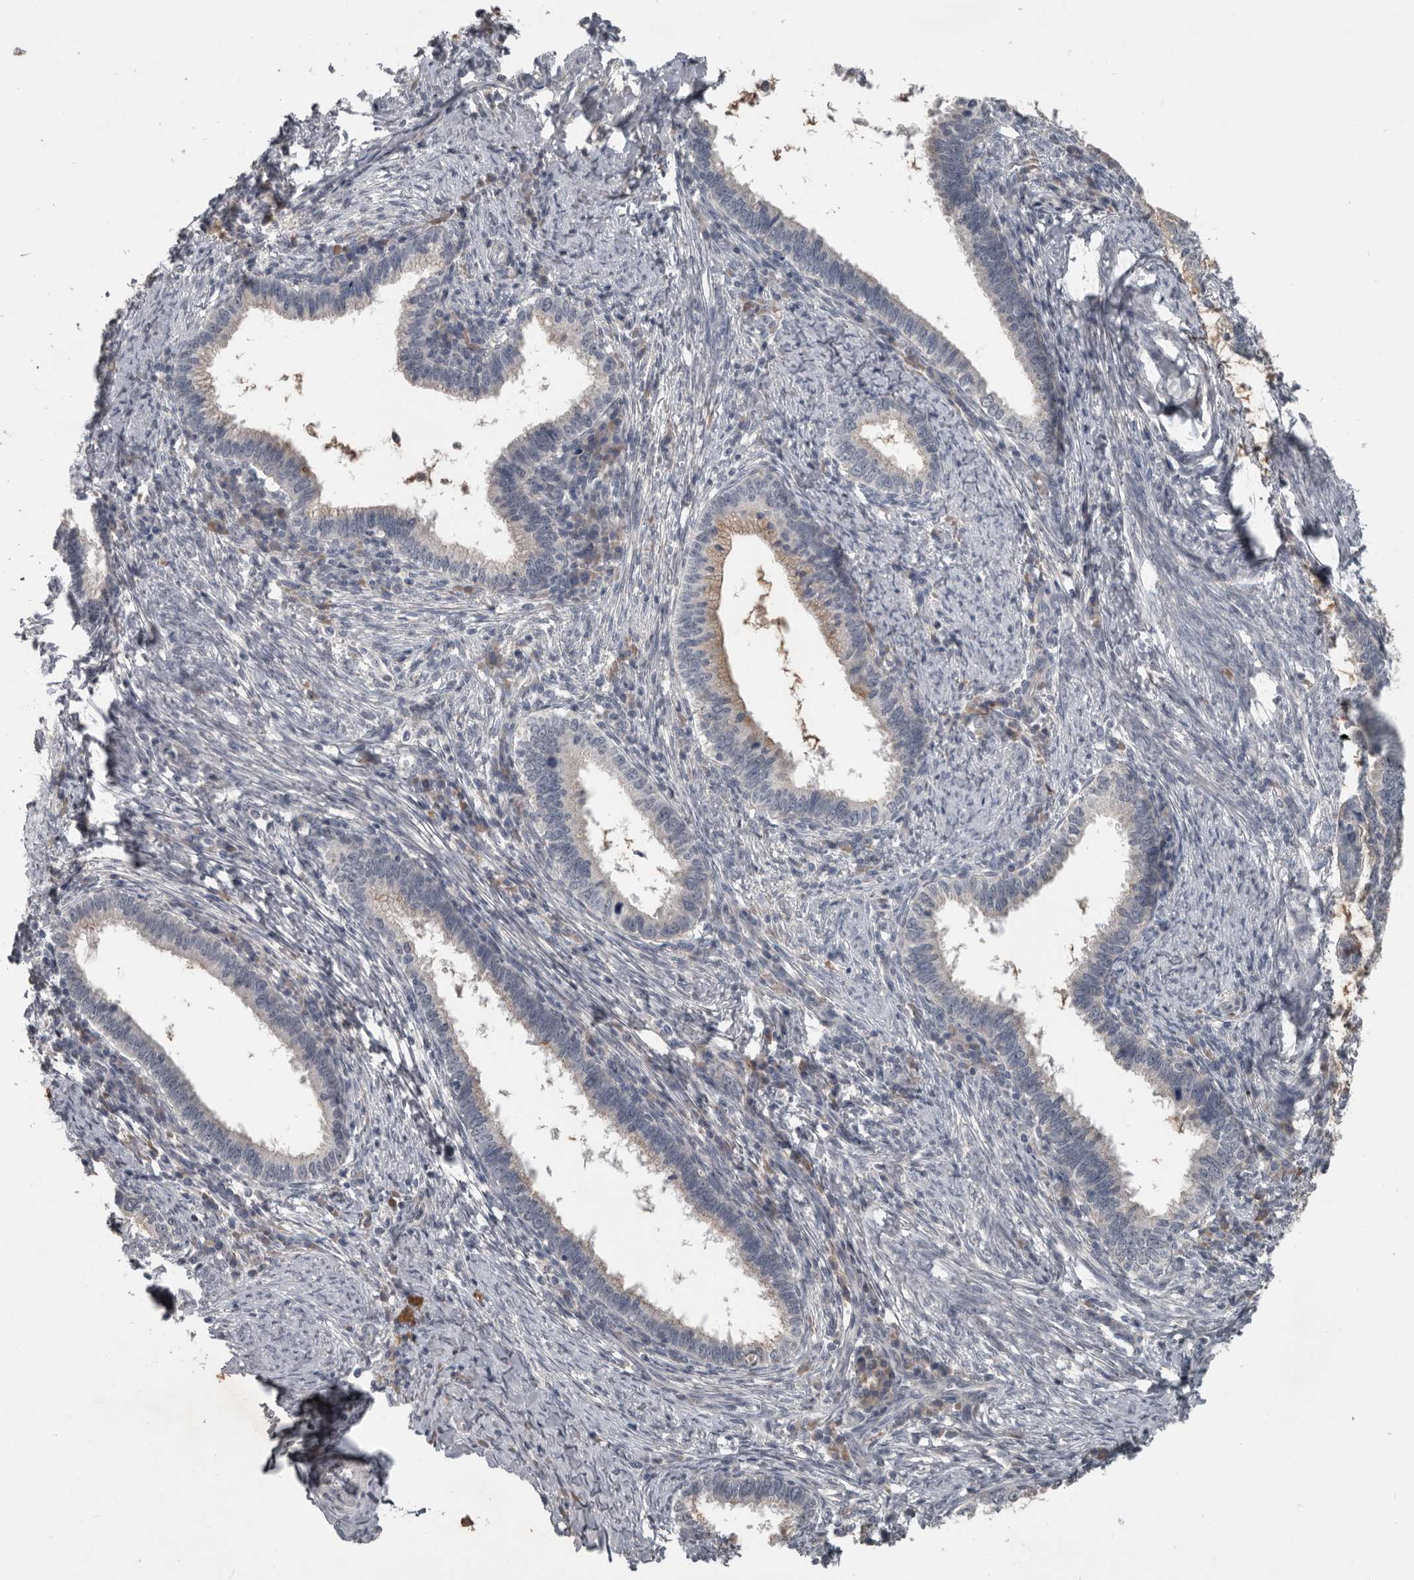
{"staining": {"intensity": "weak", "quantity": "<25%", "location": "cytoplasmic/membranous"}, "tissue": "cervical cancer", "cell_type": "Tumor cells", "image_type": "cancer", "snomed": [{"axis": "morphology", "description": "Adenocarcinoma, NOS"}, {"axis": "topography", "description": "Cervix"}], "caption": "Tumor cells are negative for brown protein staining in cervical cancer. (DAB (3,3'-diaminobenzidine) immunohistochemistry (IHC) with hematoxylin counter stain).", "gene": "C1orf216", "patient": {"sex": "female", "age": 36}}